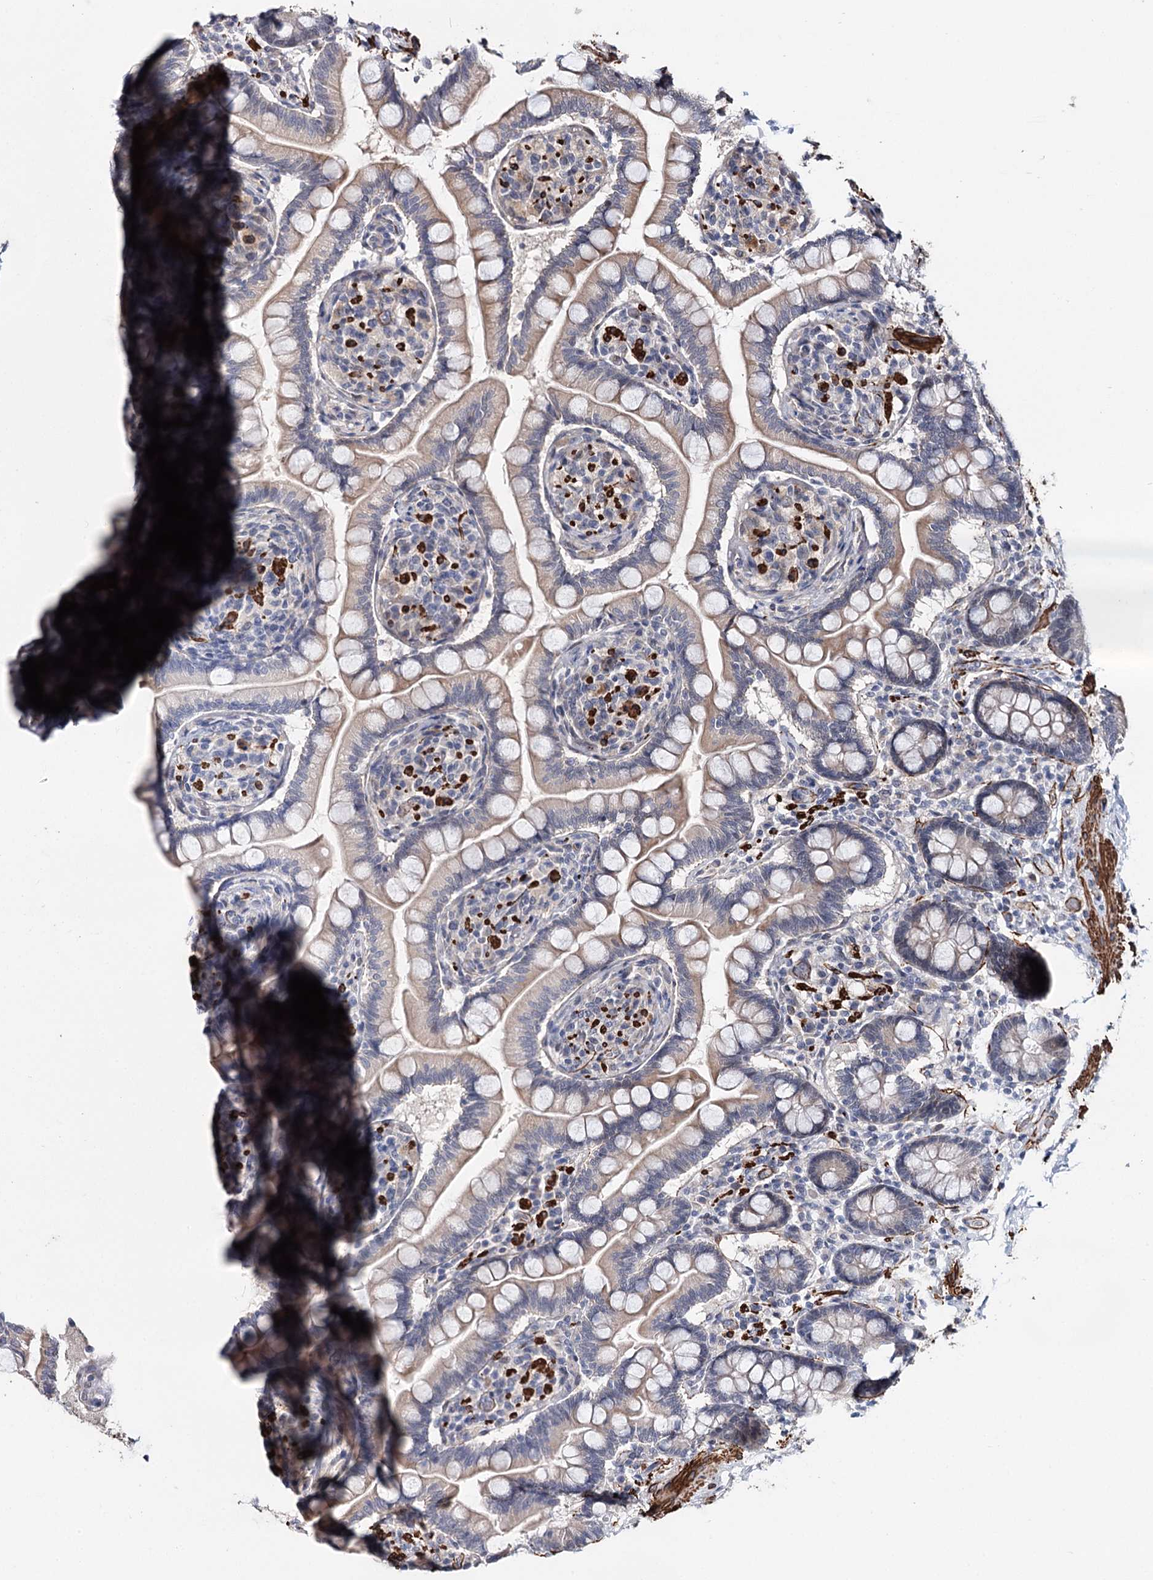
{"staining": {"intensity": "moderate", "quantity": ">75%", "location": "cytoplasmic/membranous"}, "tissue": "small intestine", "cell_type": "Glandular cells", "image_type": "normal", "snomed": [{"axis": "morphology", "description": "Normal tissue, NOS"}, {"axis": "topography", "description": "Small intestine"}], "caption": "Immunohistochemical staining of benign human small intestine shows moderate cytoplasmic/membranous protein expression in approximately >75% of glandular cells.", "gene": "CFAP46", "patient": {"sex": "female", "age": 64}}